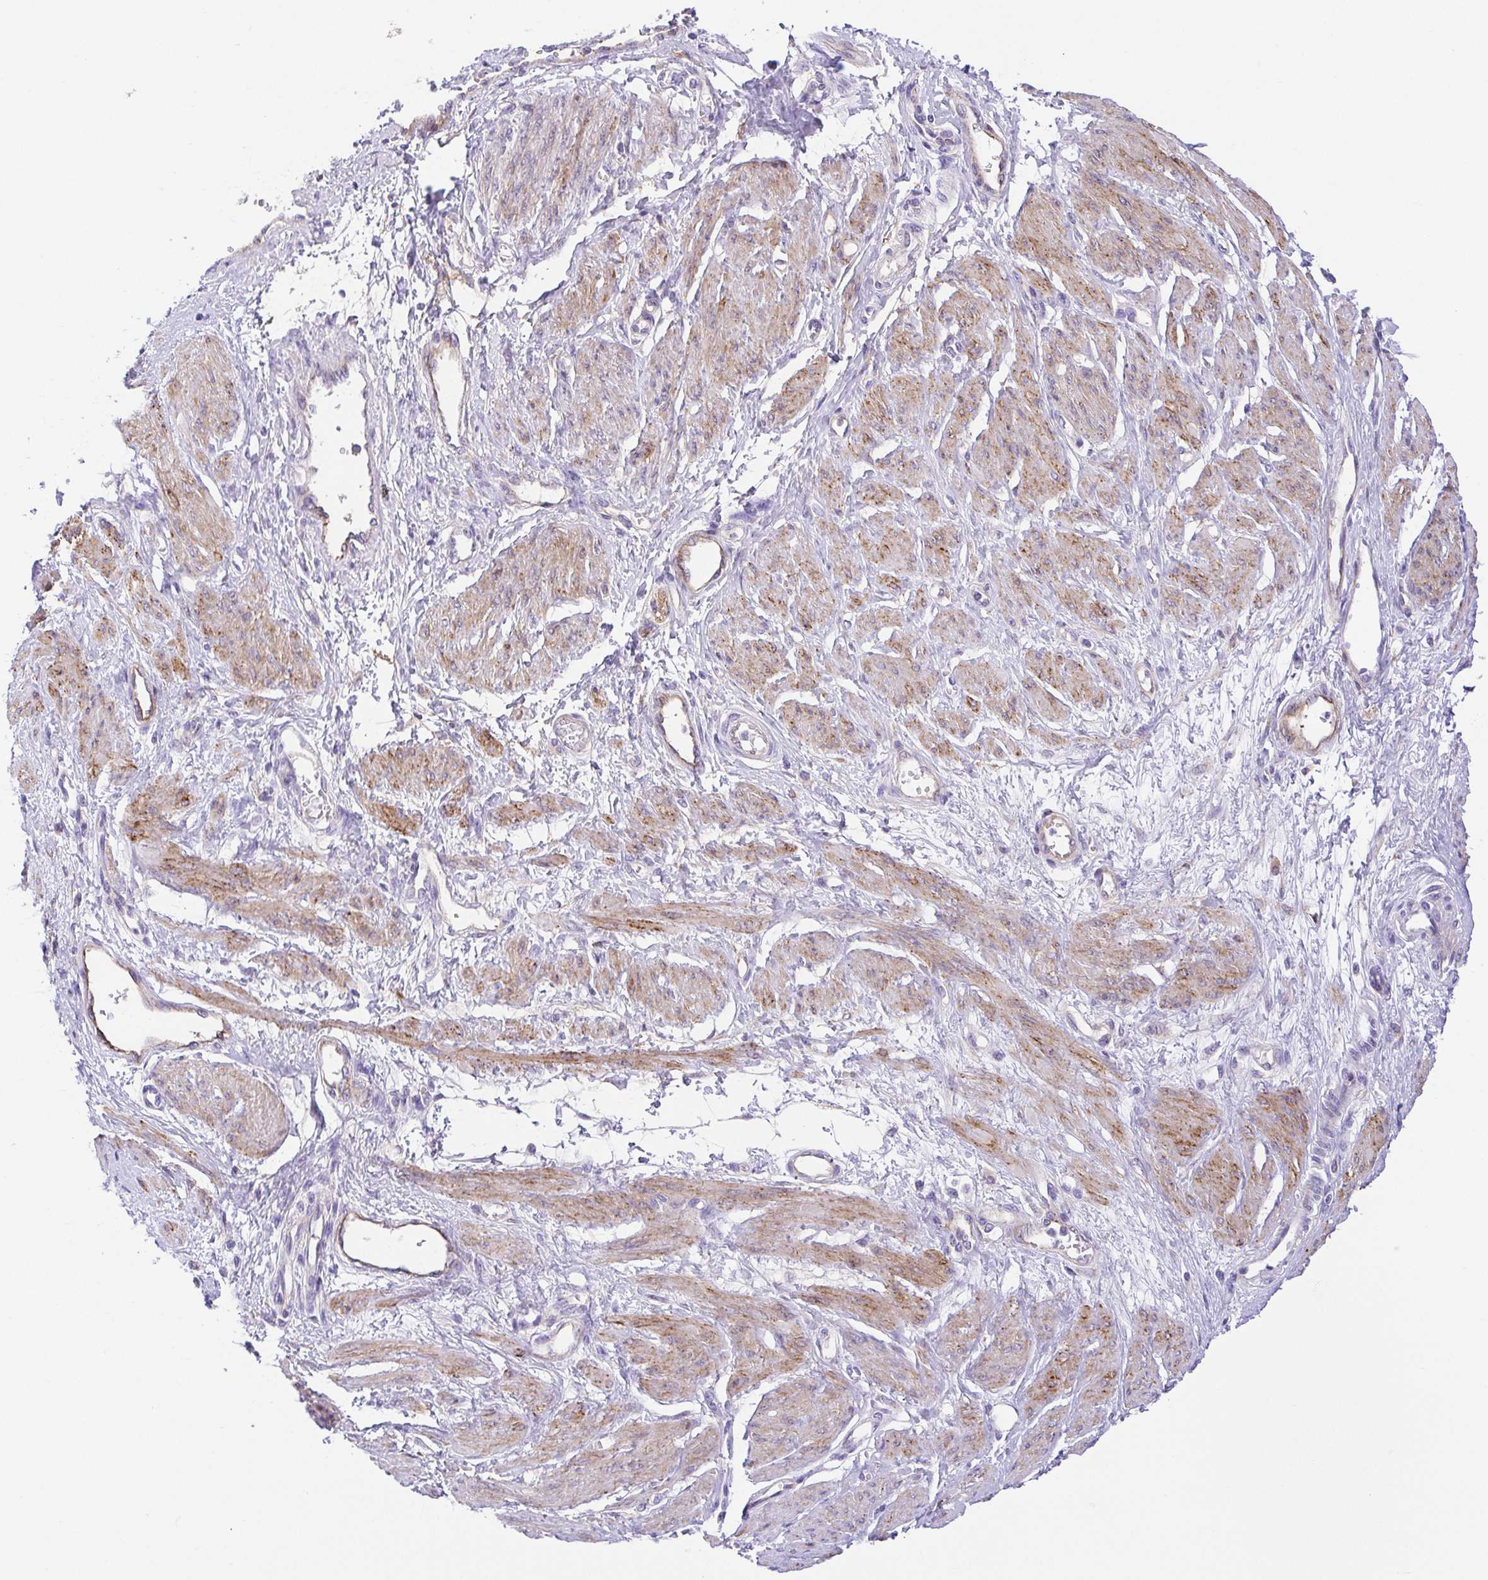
{"staining": {"intensity": "moderate", "quantity": ">75%", "location": "cytoplasmic/membranous"}, "tissue": "smooth muscle", "cell_type": "Smooth muscle cells", "image_type": "normal", "snomed": [{"axis": "morphology", "description": "Normal tissue, NOS"}, {"axis": "topography", "description": "Smooth muscle"}, {"axis": "topography", "description": "Uterus"}], "caption": "Protein expression analysis of benign smooth muscle demonstrates moderate cytoplasmic/membranous positivity in approximately >75% of smooth muscle cells. (DAB (3,3'-diaminobenzidine) = brown stain, brightfield microscopy at high magnification).", "gene": "SLC13A1", "patient": {"sex": "female", "age": 39}}